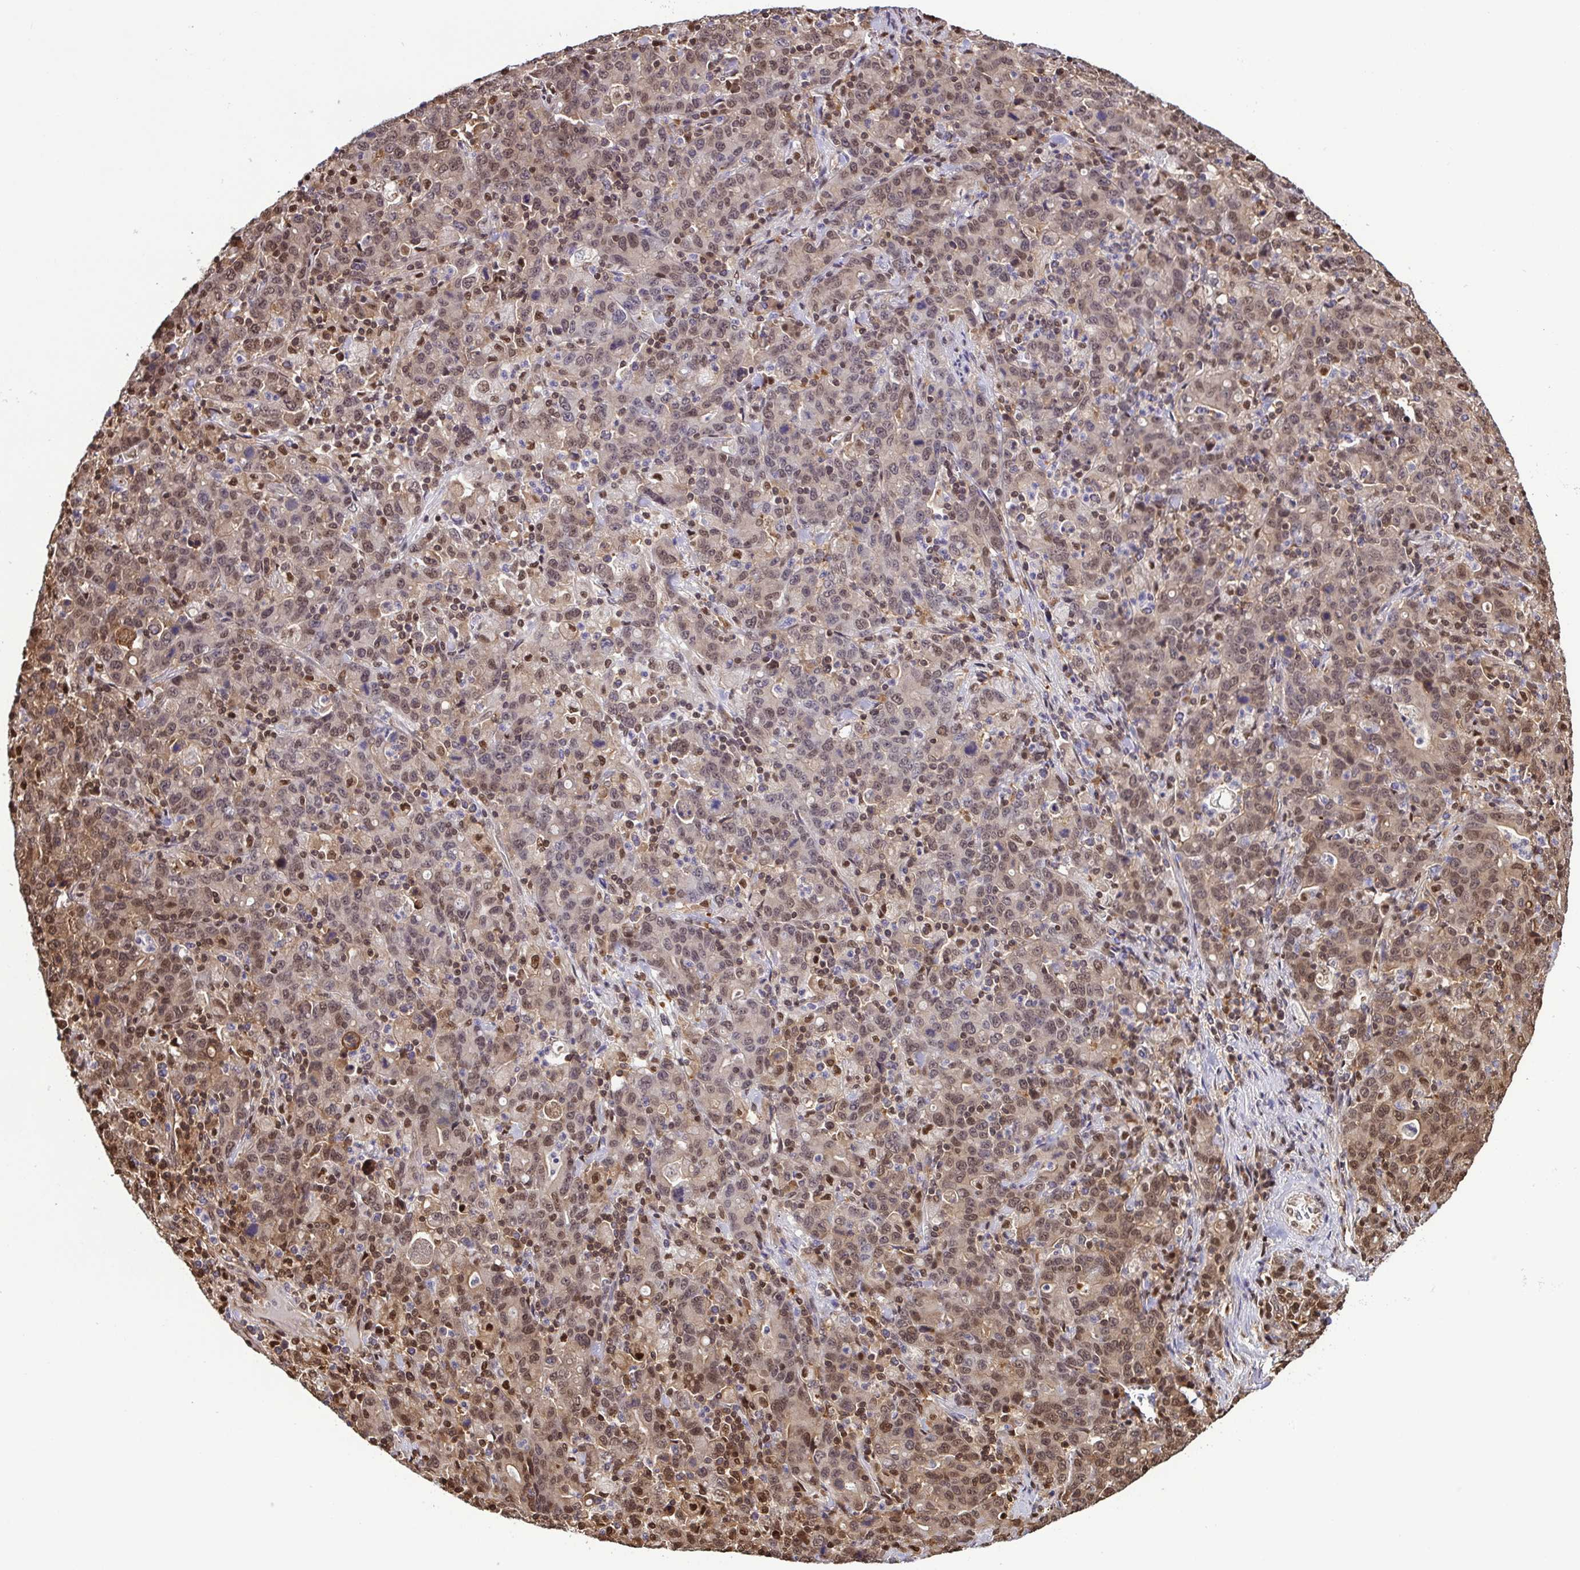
{"staining": {"intensity": "moderate", "quantity": ">75%", "location": "nuclear"}, "tissue": "stomach cancer", "cell_type": "Tumor cells", "image_type": "cancer", "snomed": [{"axis": "morphology", "description": "Adenocarcinoma, NOS"}, {"axis": "topography", "description": "Stomach, upper"}], "caption": "Adenocarcinoma (stomach) was stained to show a protein in brown. There is medium levels of moderate nuclear expression in approximately >75% of tumor cells. (DAB (3,3'-diaminobenzidine) IHC, brown staining for protein, blue staining for nuclei).", "gene": "PSMB9", "patient": {"sex": "male", "age": 69}}